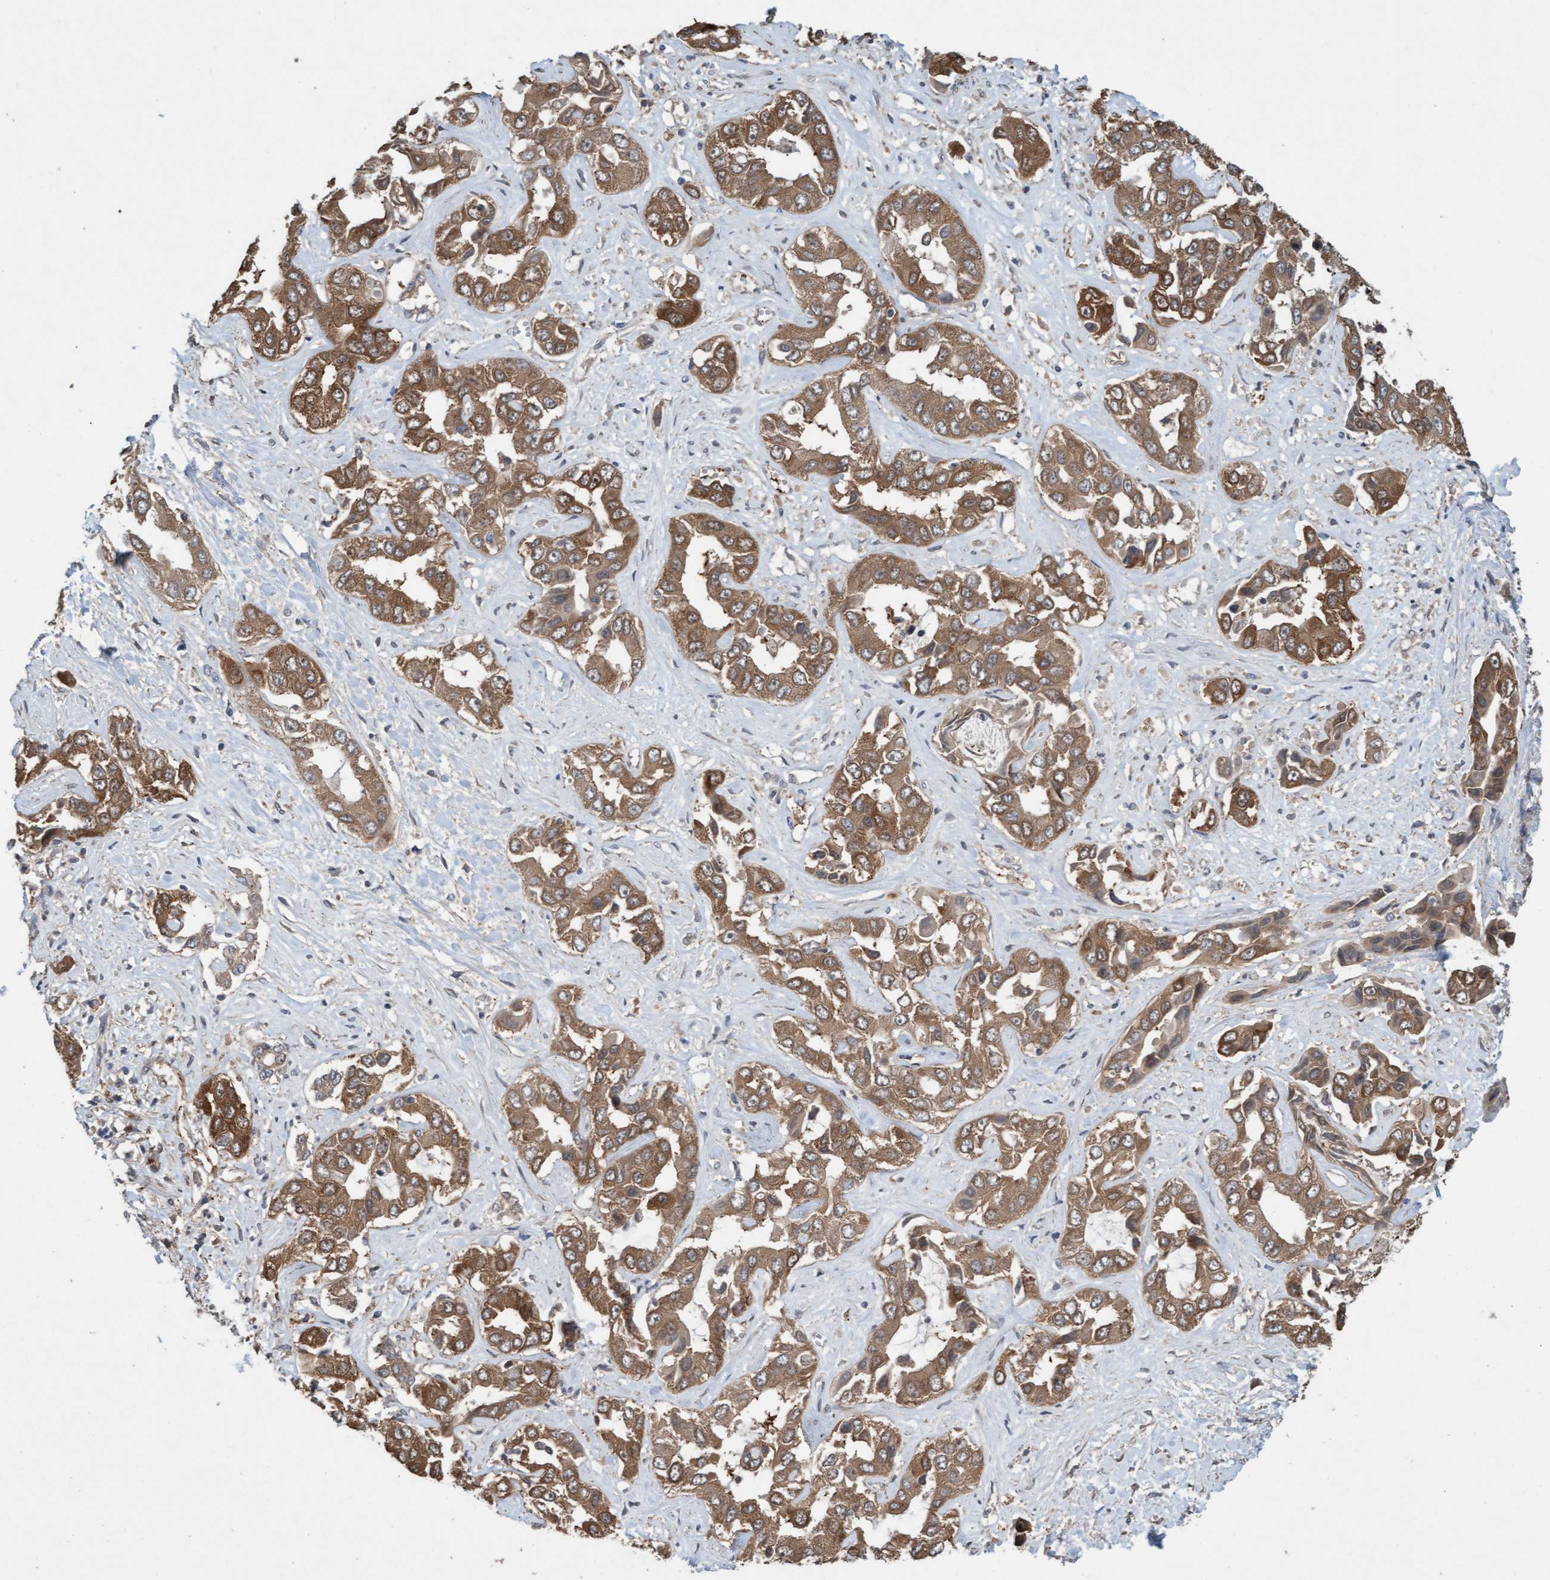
{"staining": {"intensity": "moderate", "quantity": ">75%", "location": "cytoplasmic/membranous"}, "tissue": "liver cancer", "cell_type": "Tumor cells", "image_type": "cancer", "snomed": [{"axis": "morphology", "description": "Cholangiocarcinoma"}, {"axis": "topography", "description": "Liver"}], "caption": "Moderate cytoplasmic/membranous protein expression is identified in approximately >75% of tumor cells in liver cancer (cholangiocarcinoma). The protein of interest is shown in brown color, while the nuclei are stained blue.", "gene": "CDC42EP4", "patient": {"sex": "female", "age": 52}}